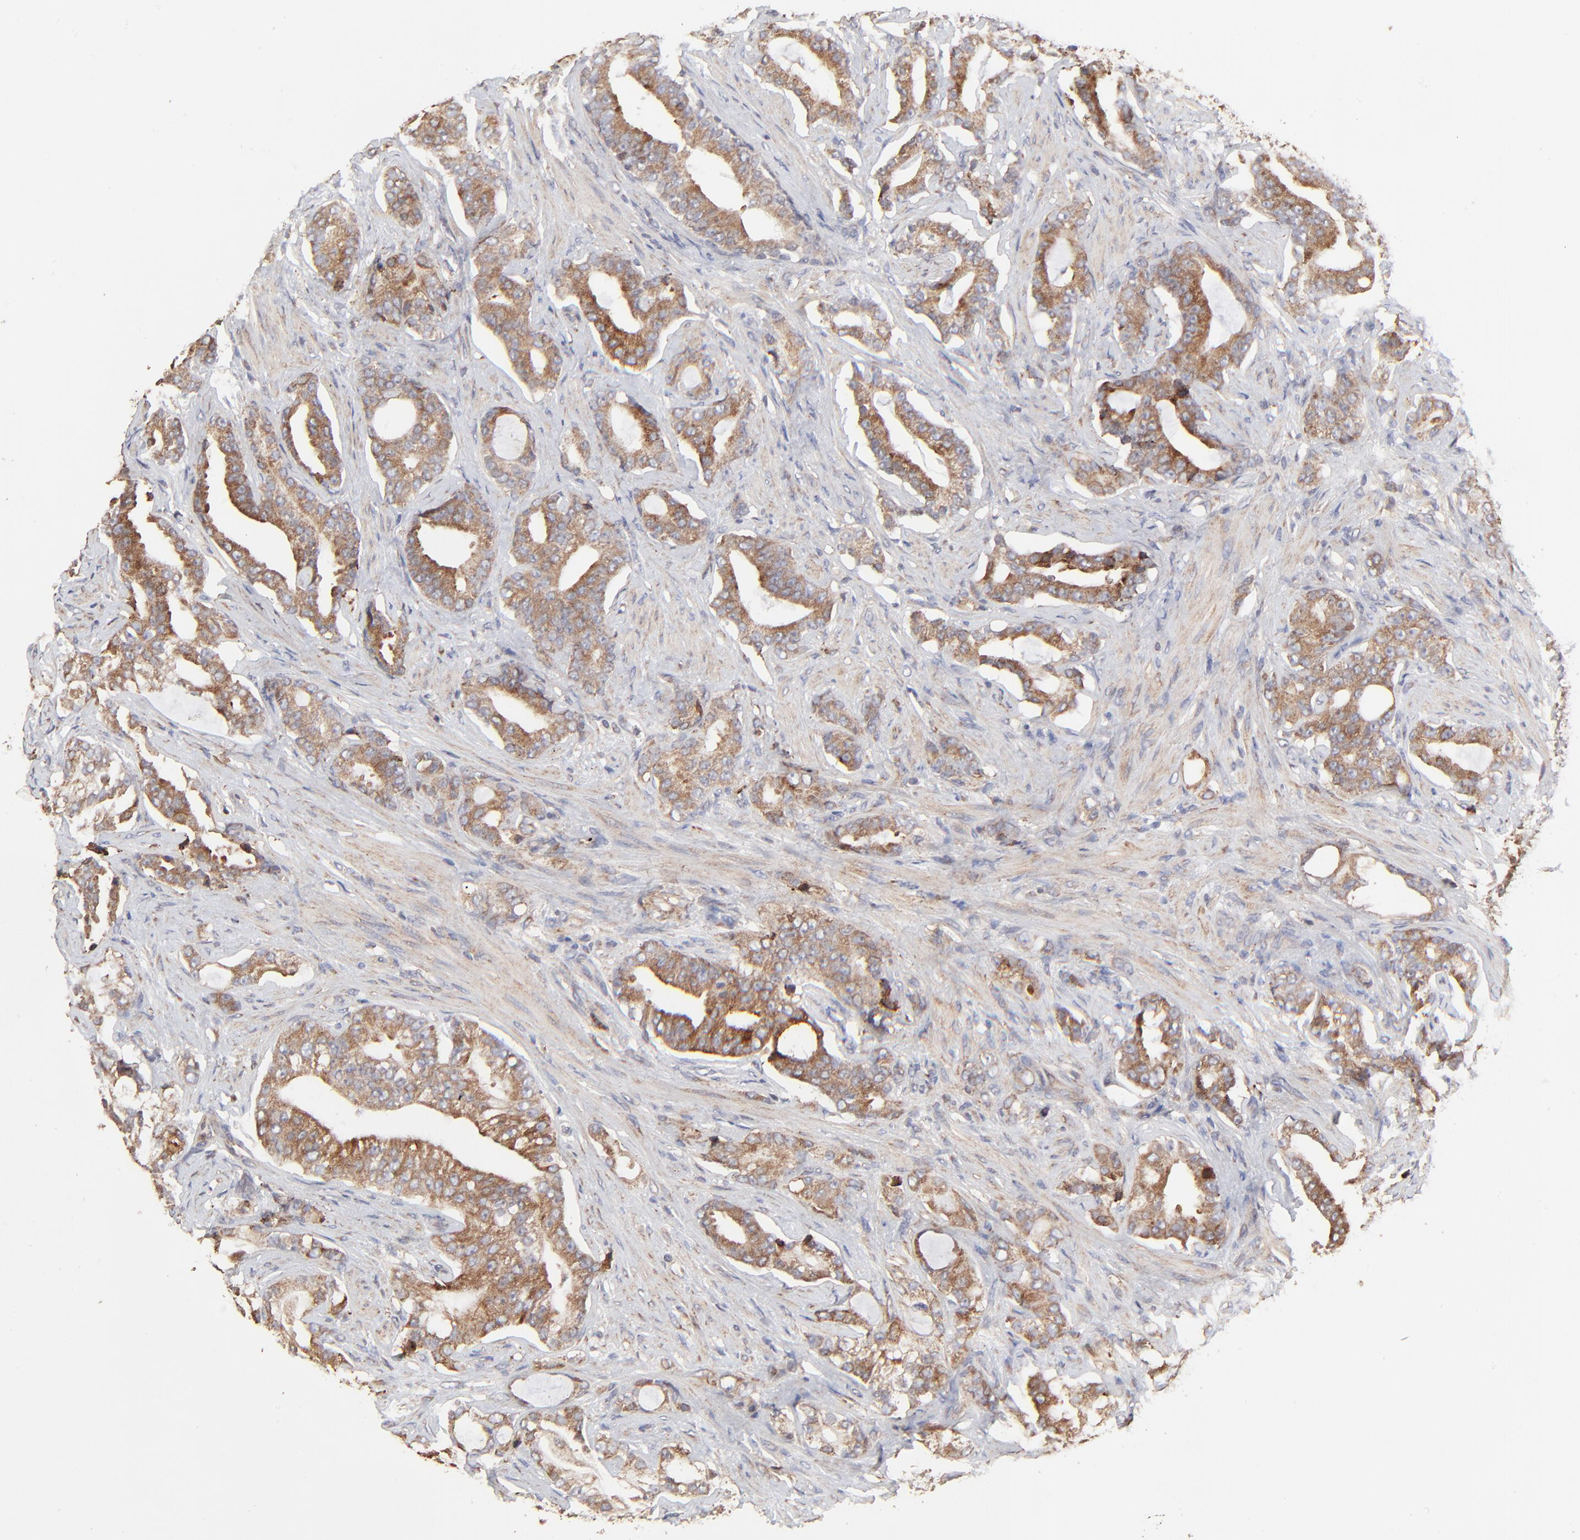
{"staining": {"intensity": "moderate", "quantity": ">75%", "location": "cytoplasmic/membranous"}, "tissue": "prostate cancer", "cell_type": "Tumor cells", "image_type": "cancer", "snomed": [{"axis": "morphology", "description": "Adenocarcinoma, Low grade"}, {"axis": "topography", "description": "Prostate"}], "caption": "Immunohistochemical staining of human prostate cancer demonstrates medium levels of moderate cytoplasmic/membranous protein expression in about >75% of tumor cells.", "gene": "ELP2", "patient": {"sex": "male", "age": 58}}